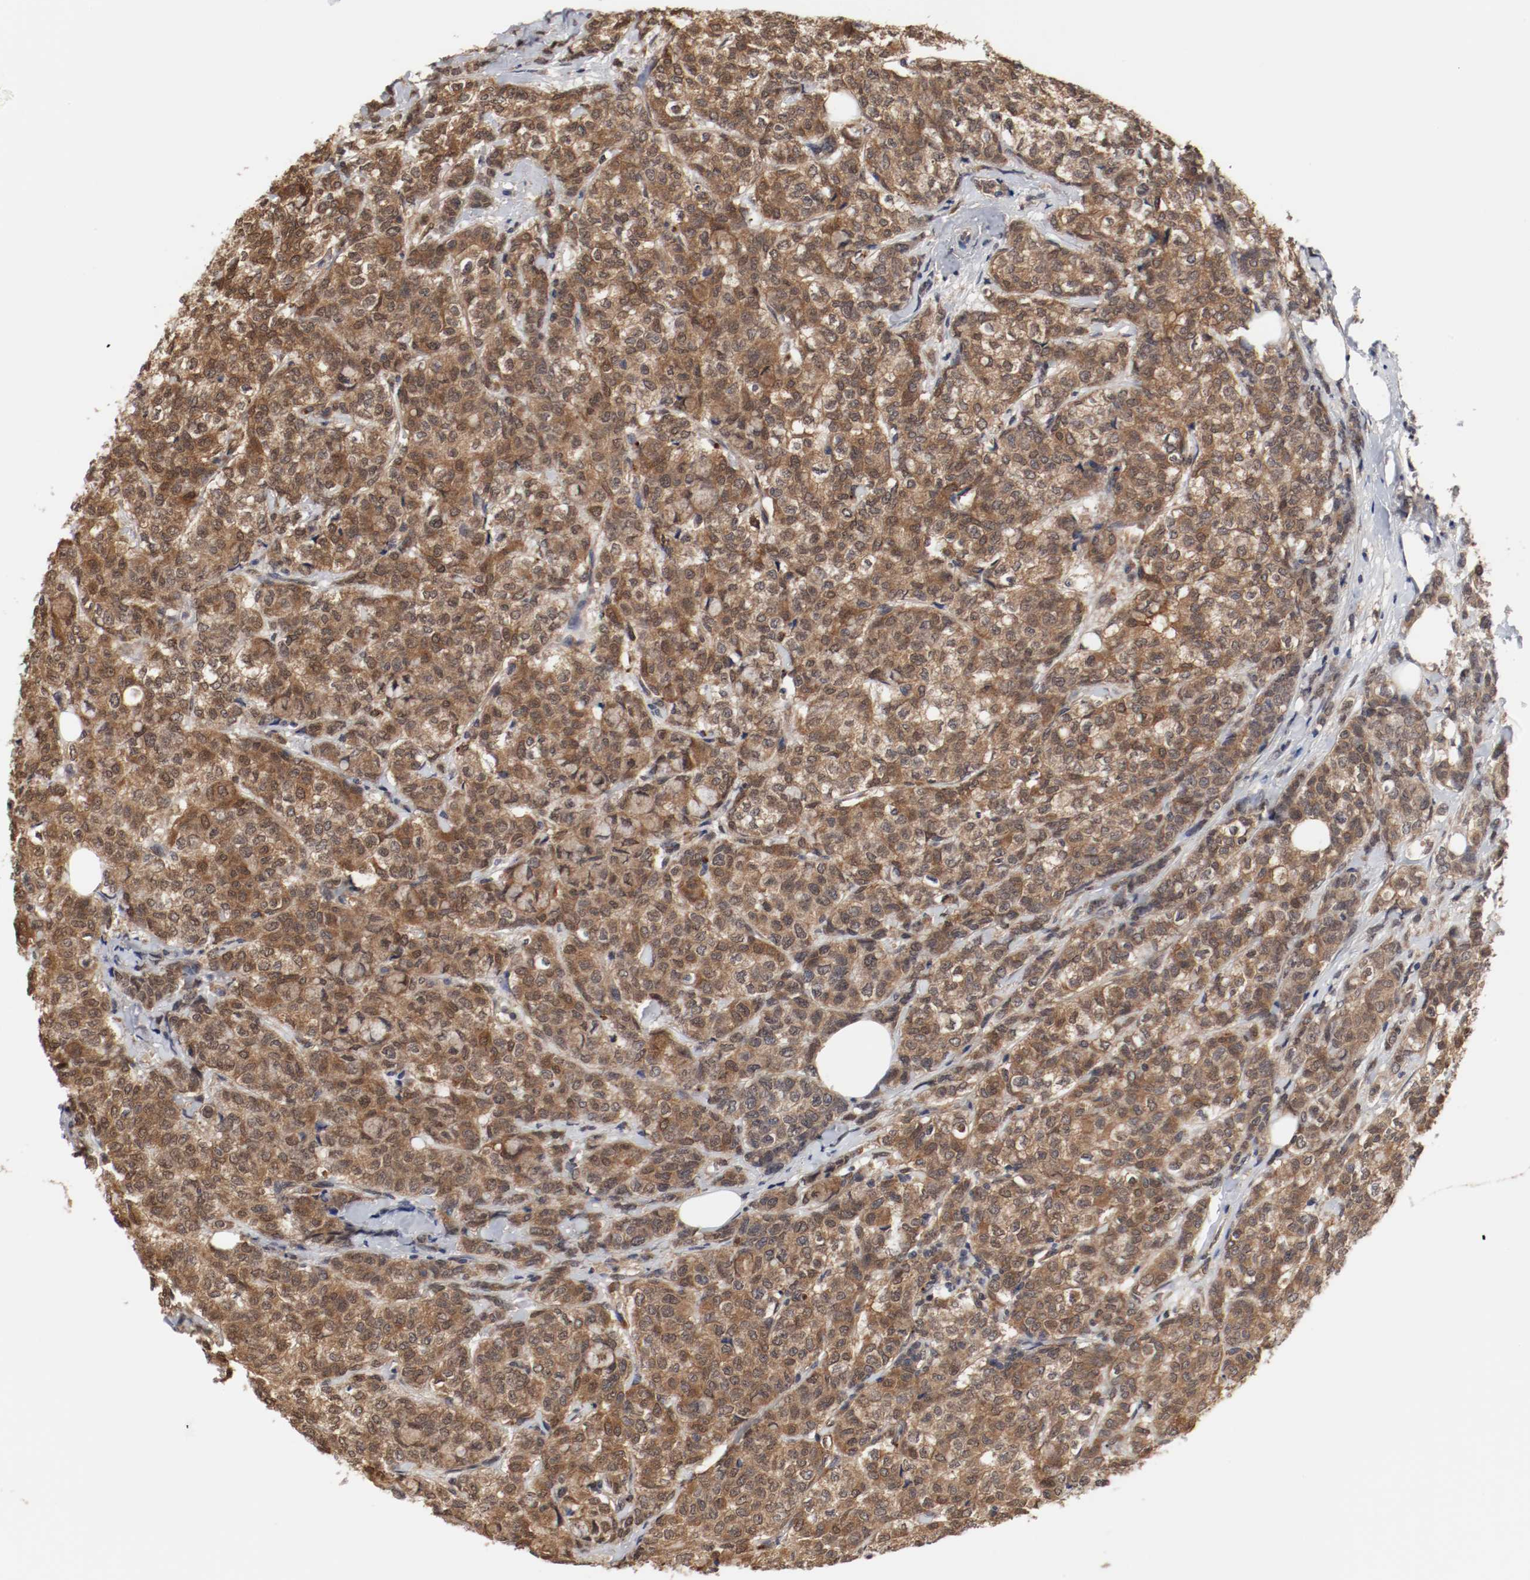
{"staining": {"intensity": "moderate", "quantity": ">75%", "location": "cytoplasmic/membranous,nuclear"}, "tissue": "breast cancer", "cell_type": "Tumor cells", "image_type": "cancer", "snomed": [{"axis": "morphology", "description": "Lobular carcinoma"}, {"axis": "topography", "description": "Breast"}], "caption": "The immunohistochemical stain labels moderate cytoplasmic/membranous and nuclear positivity in tumor cells of breast cancer (lobular carcinoma) tissue. (DAB (3,3'-diaminobenzidine) IHC, brown staining for protein, blue staining for nuclei).", "gene": "AFG3L2", "patient": {"sex": "female", "age": 60}}